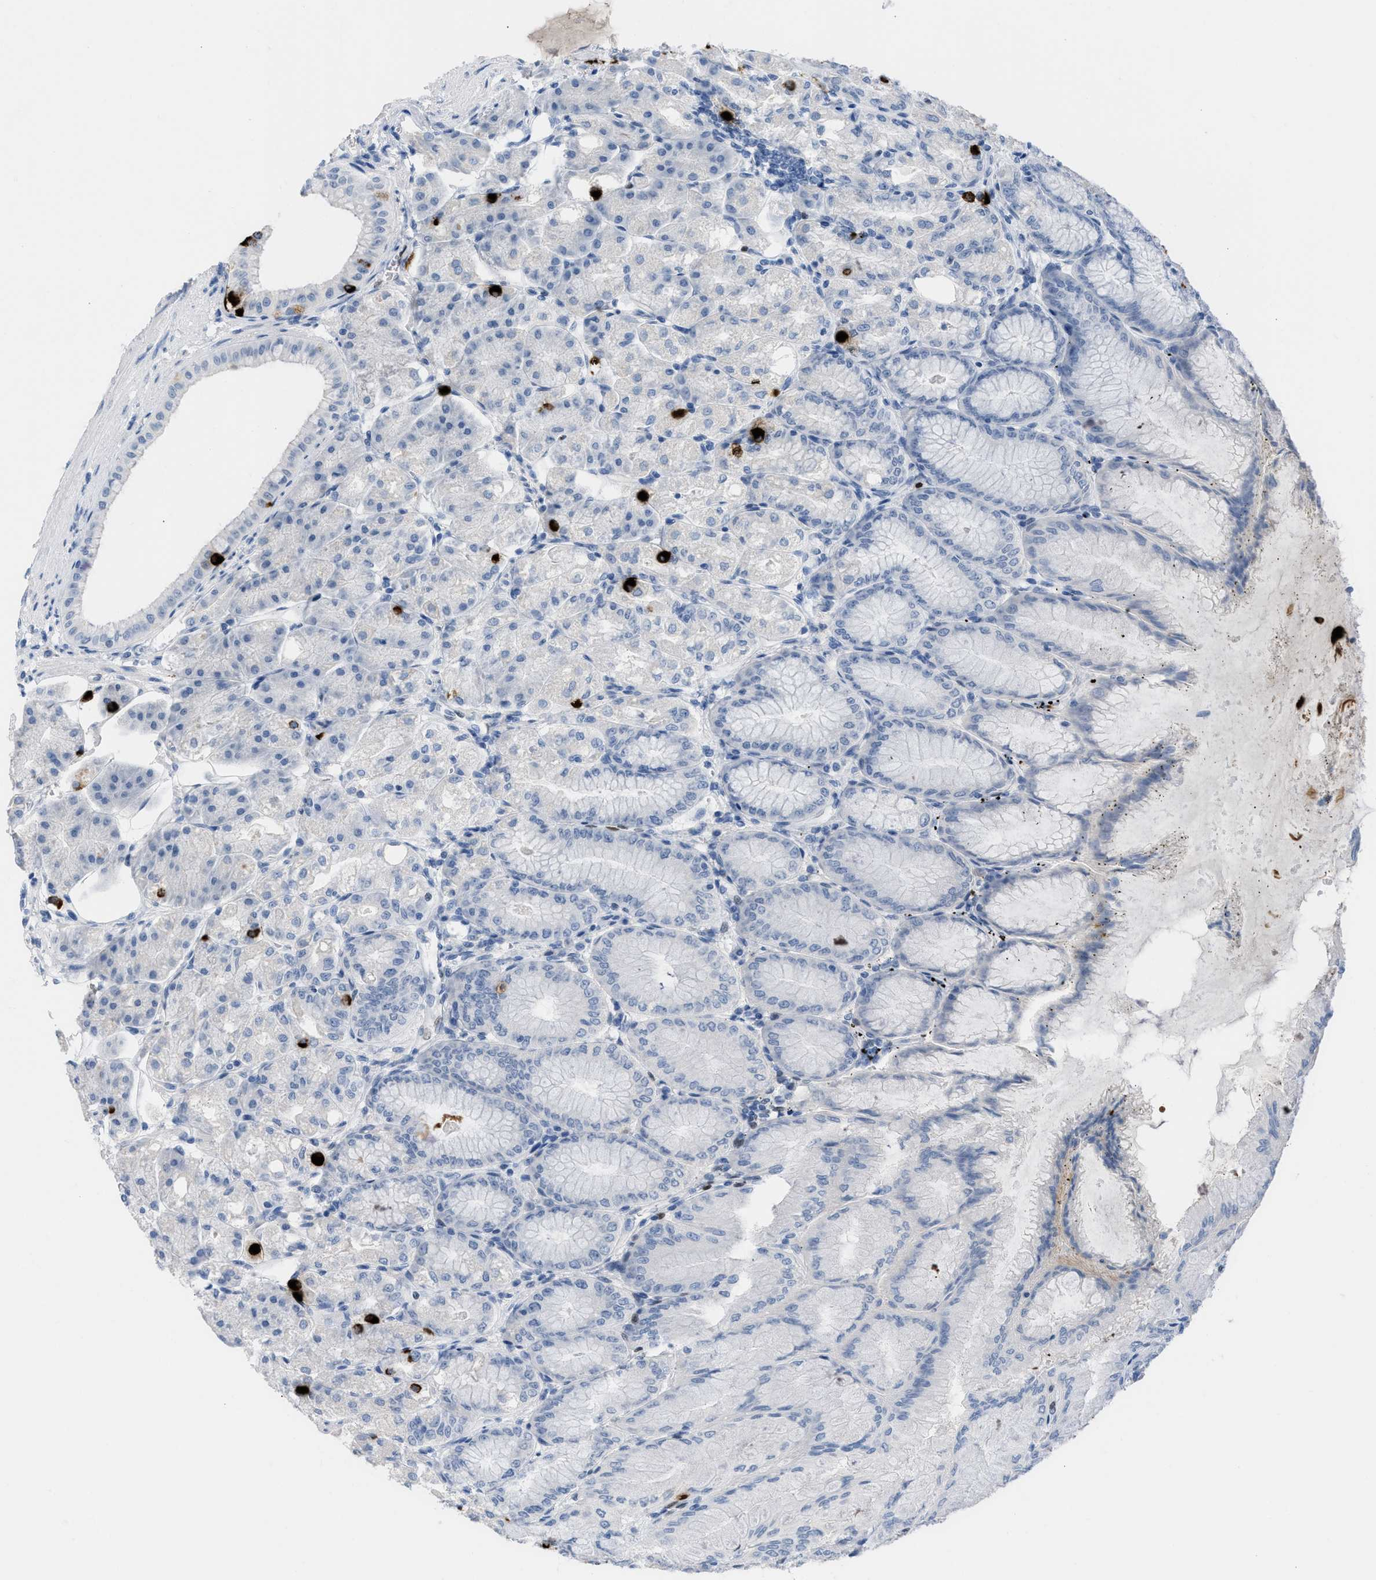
{"staining": {"intensity": "negative", "quantity": "none", "location": "none"}, "tissue": "stomach", "cell_type": "Glandular cells", "image_type": "normal", "snomed": [{"axis": "morphology", "description": "Normal tissue, NOS"}, {"axis": "topography", "description": "Stomach, lower"}], "caption": "This is an immunohistochemistry histopathology image of normal human stomach. There is no expression in glandular cells.", "gene": "LEF1", "patient": {"sex": "male", "age": 71}}